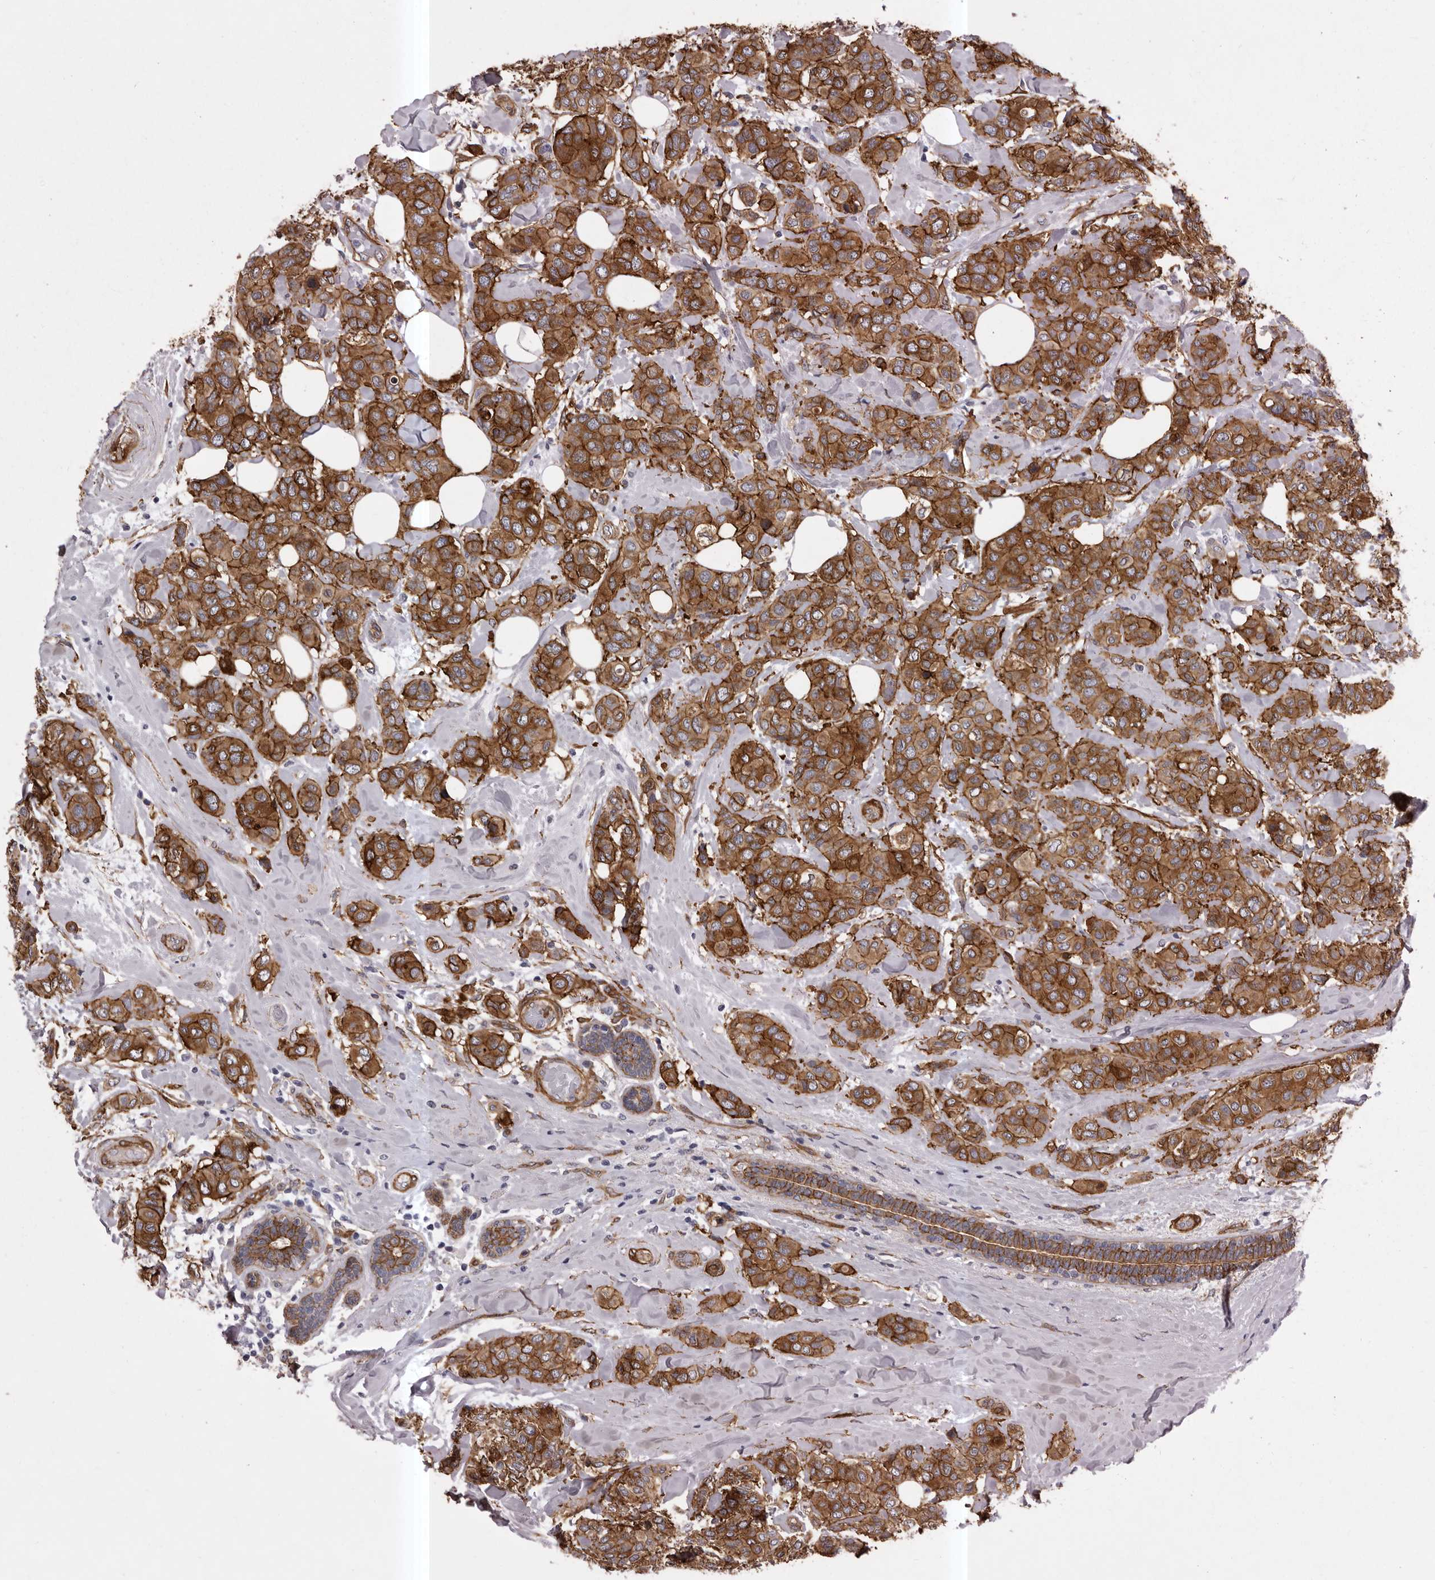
{"staining": {"intensity": "moderate", "quantity": ">75%", "location": "cytoplasmic/membranous"}, "tissue": "breast cancer", "cell_type": "Tumor cells", "image_type": "cancer", "snomed": [{"axis": "morphology", "description": "Lobular carcinoma"}, {"axis": "topography", "description": "Breast"}], "caption": "The photomicrograph displays a brown stain indicating the presence of a protein in the cytoplasmic/membranous of tumor cells in breast cancer (lobular carcinoma).", "gene": "ENAH", "patient": {"sex": "female", "age": 51}}